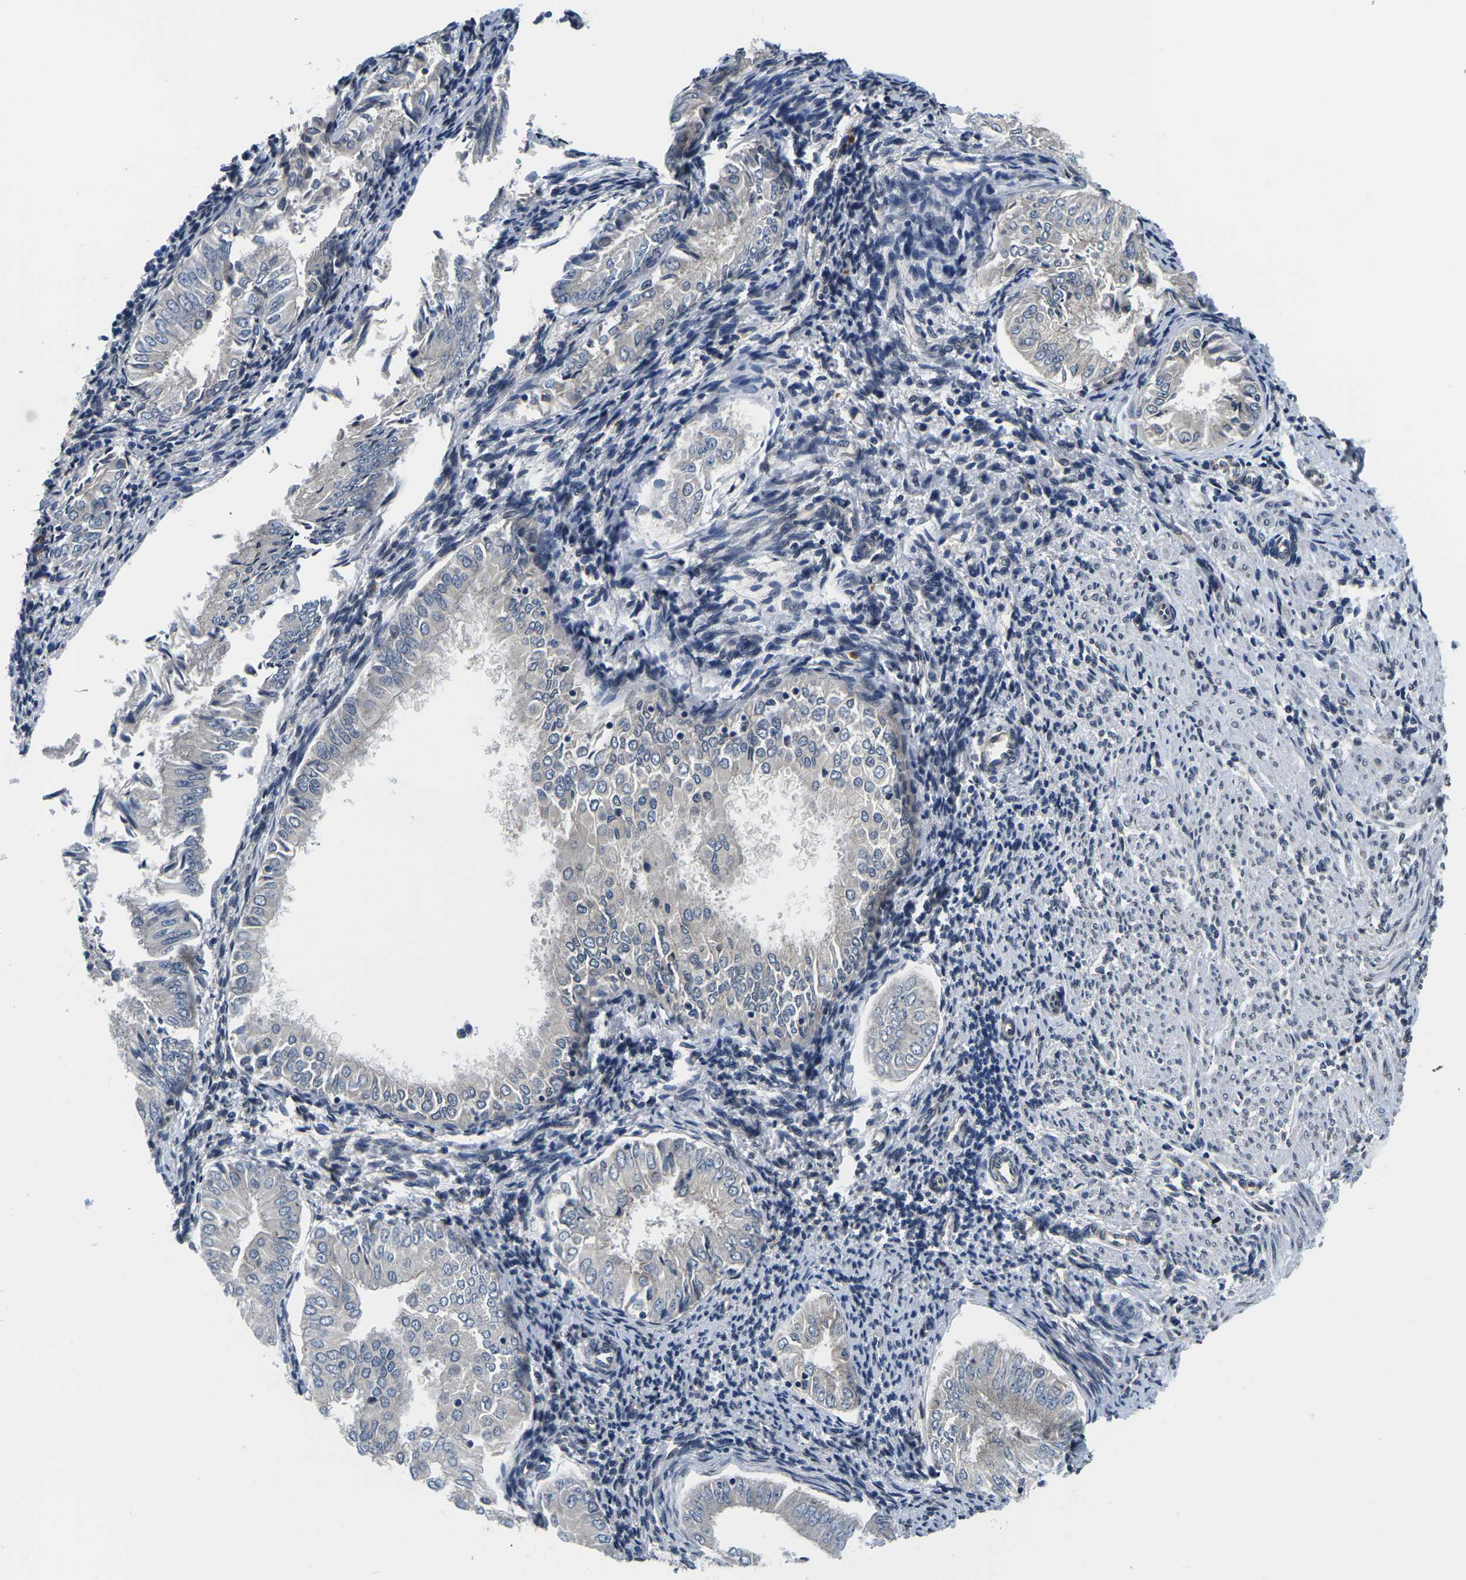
{"staining": {"intensity": "negative", "quantity": "none", "location": "none"}, "tissue": "endometrial cancer", "cell_type": "Tumor cells", "image_type": "cancer", "snomed": [{"axis": "morphology", "description": "Adenocarcinoma, NOS"}, {"axis": "topography", "description": "Endometrium"}], "caption": "Tumor cells show no significant protein expression in adenocarcinoma (endometrial).", "gene": "SNX10", "patient": {"sex": "female", "age": 53}}